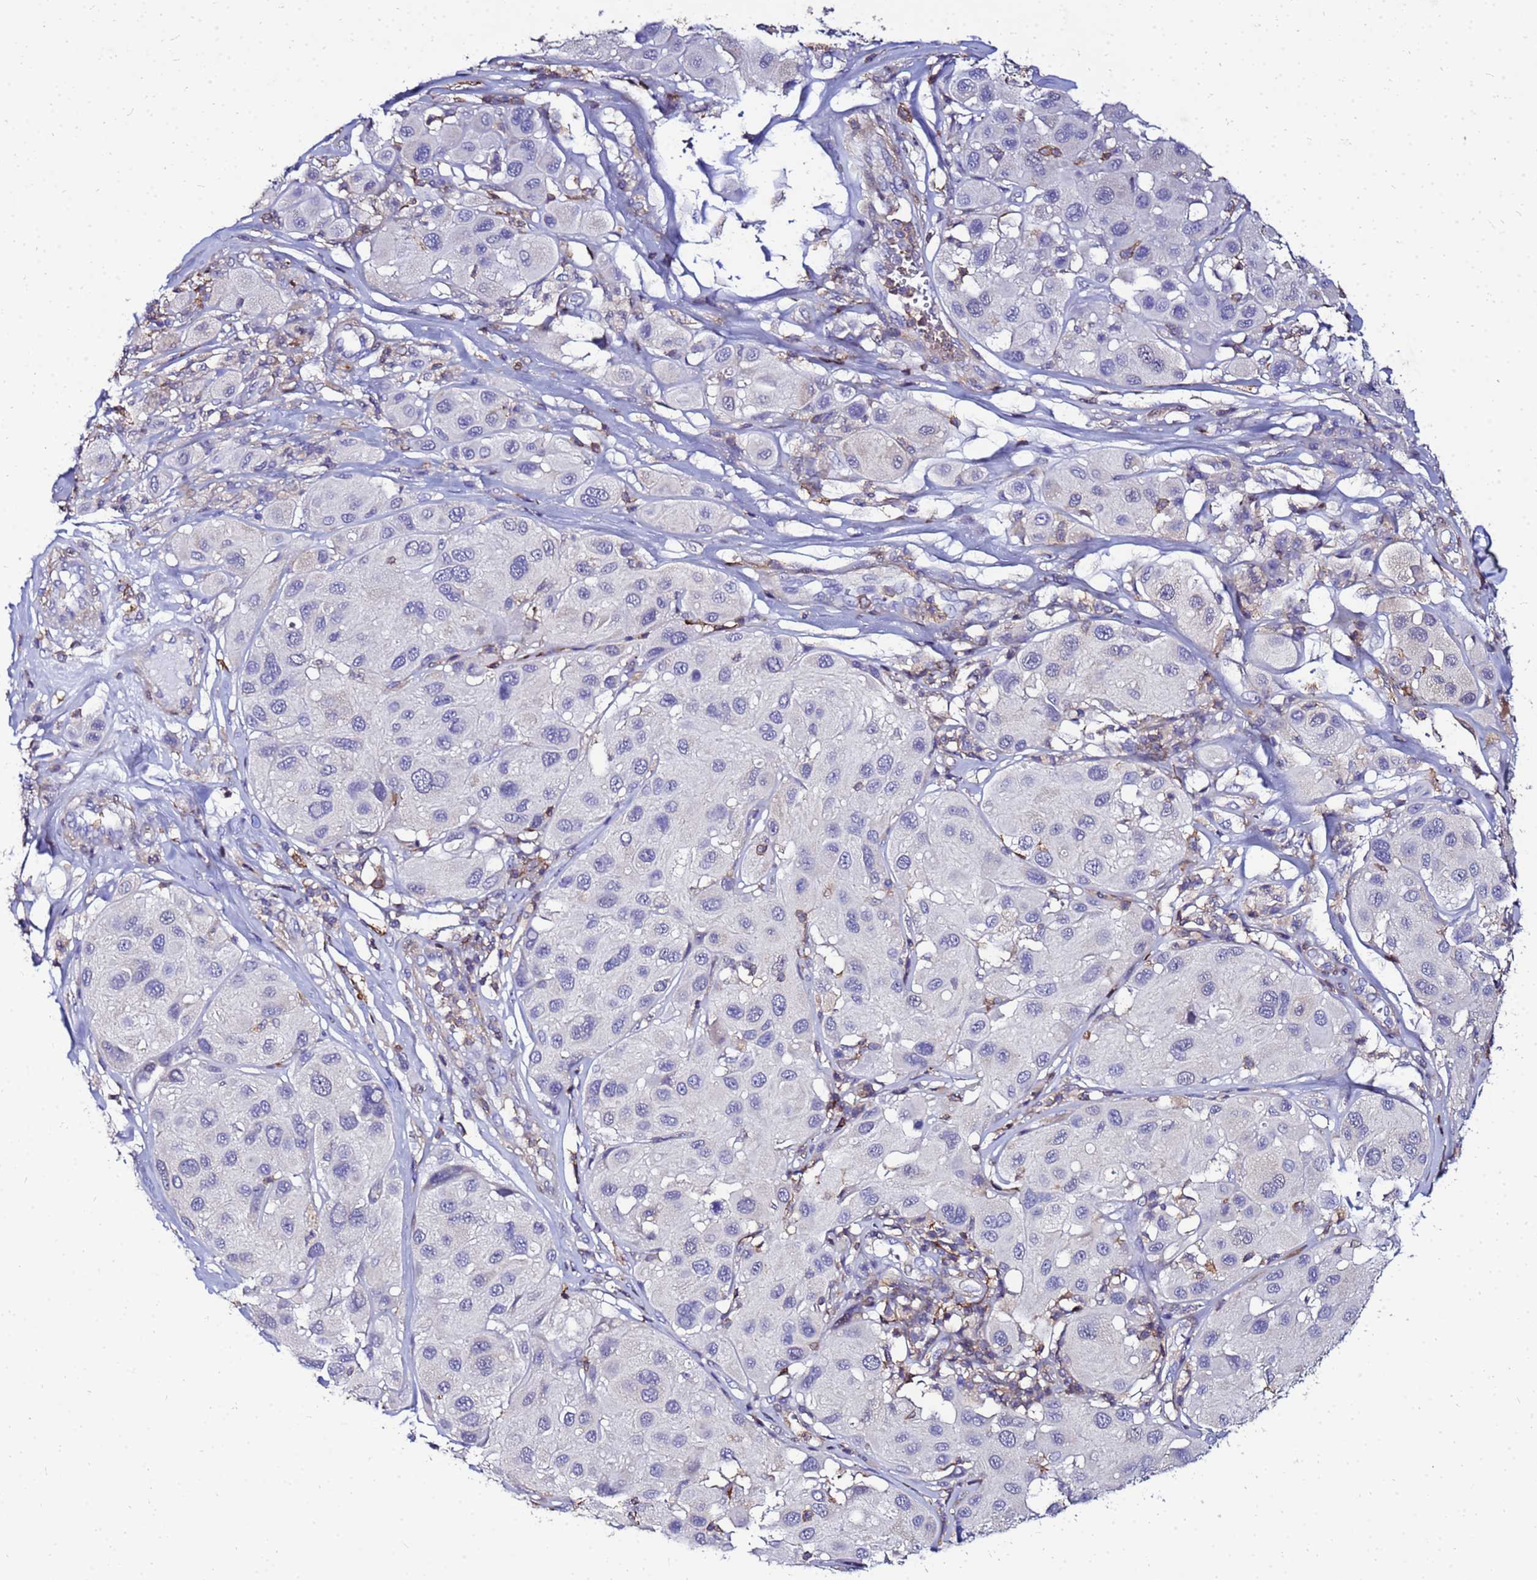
{"staining": {"intensity": "negative", "quantity": "none", "location": "none"}, "tissue": "melanoma", "cell_type": "Tumor cells", "image_type": "cancer", "snomed": [{"axis": "morphology", "description": "Malignant melanoma, Metastatic site"}, {"axis": "topography", "description": "Skin"}], "caption": "Tumor cells are negative for protein expression in human melanoma.", "gene": "DBNDD2", "patient": {"sex": "male", "age": 41}}